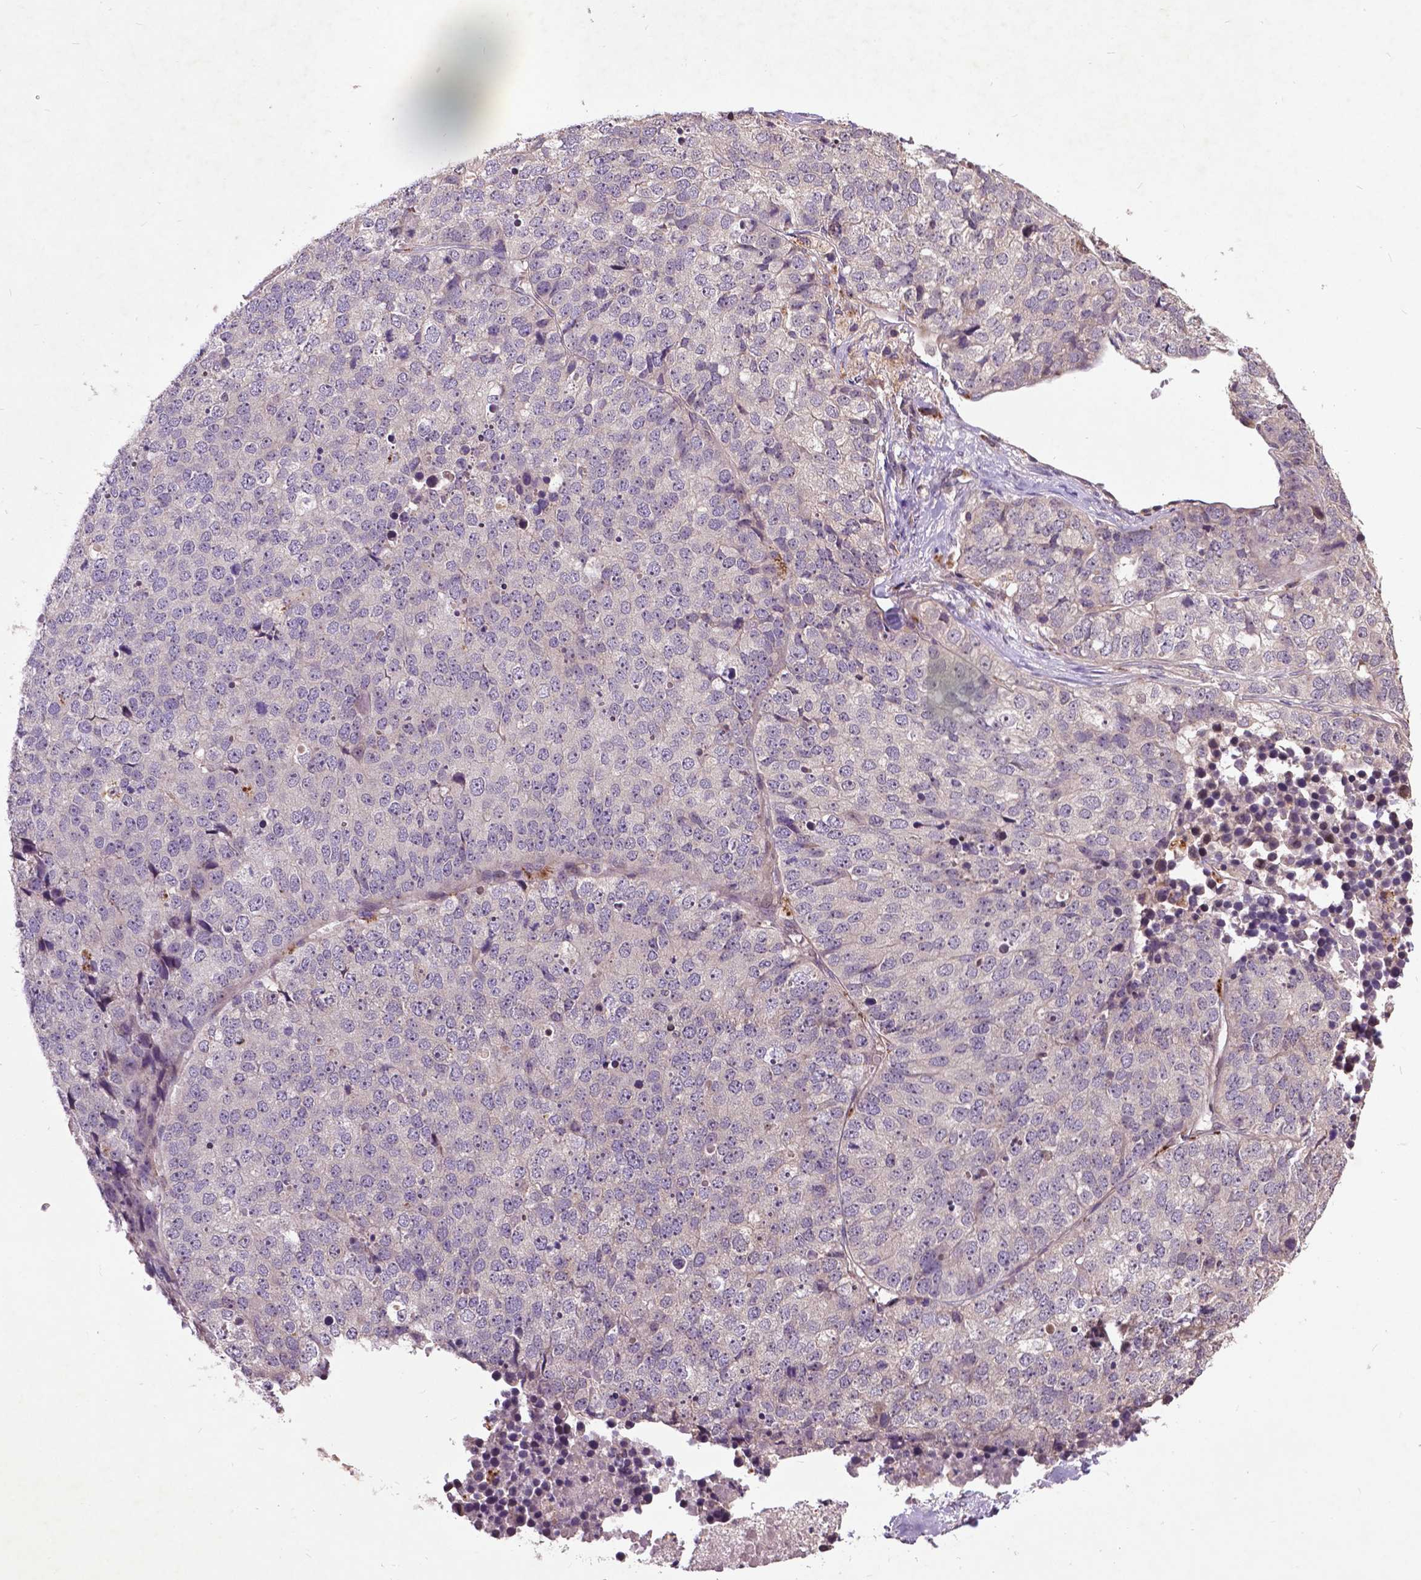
{"staining": {"intensity": "negative", "quantity": "none", "location": "none"}, "tissue": "stomach cancer", "cell_type": "Tumor cells", "image_type": "cancer", "snomed": [{"axis": "morphology", "description": "Adenocarcinoma, NOS"}, {"axis": "topography", "description": "Stomach"}], "caption": "Histopathology image shows no protein positivity in tumor cells of stomach cancer tissue.", "gene": "AP1S3", "patient": {"sex": "male", "age": 69}}